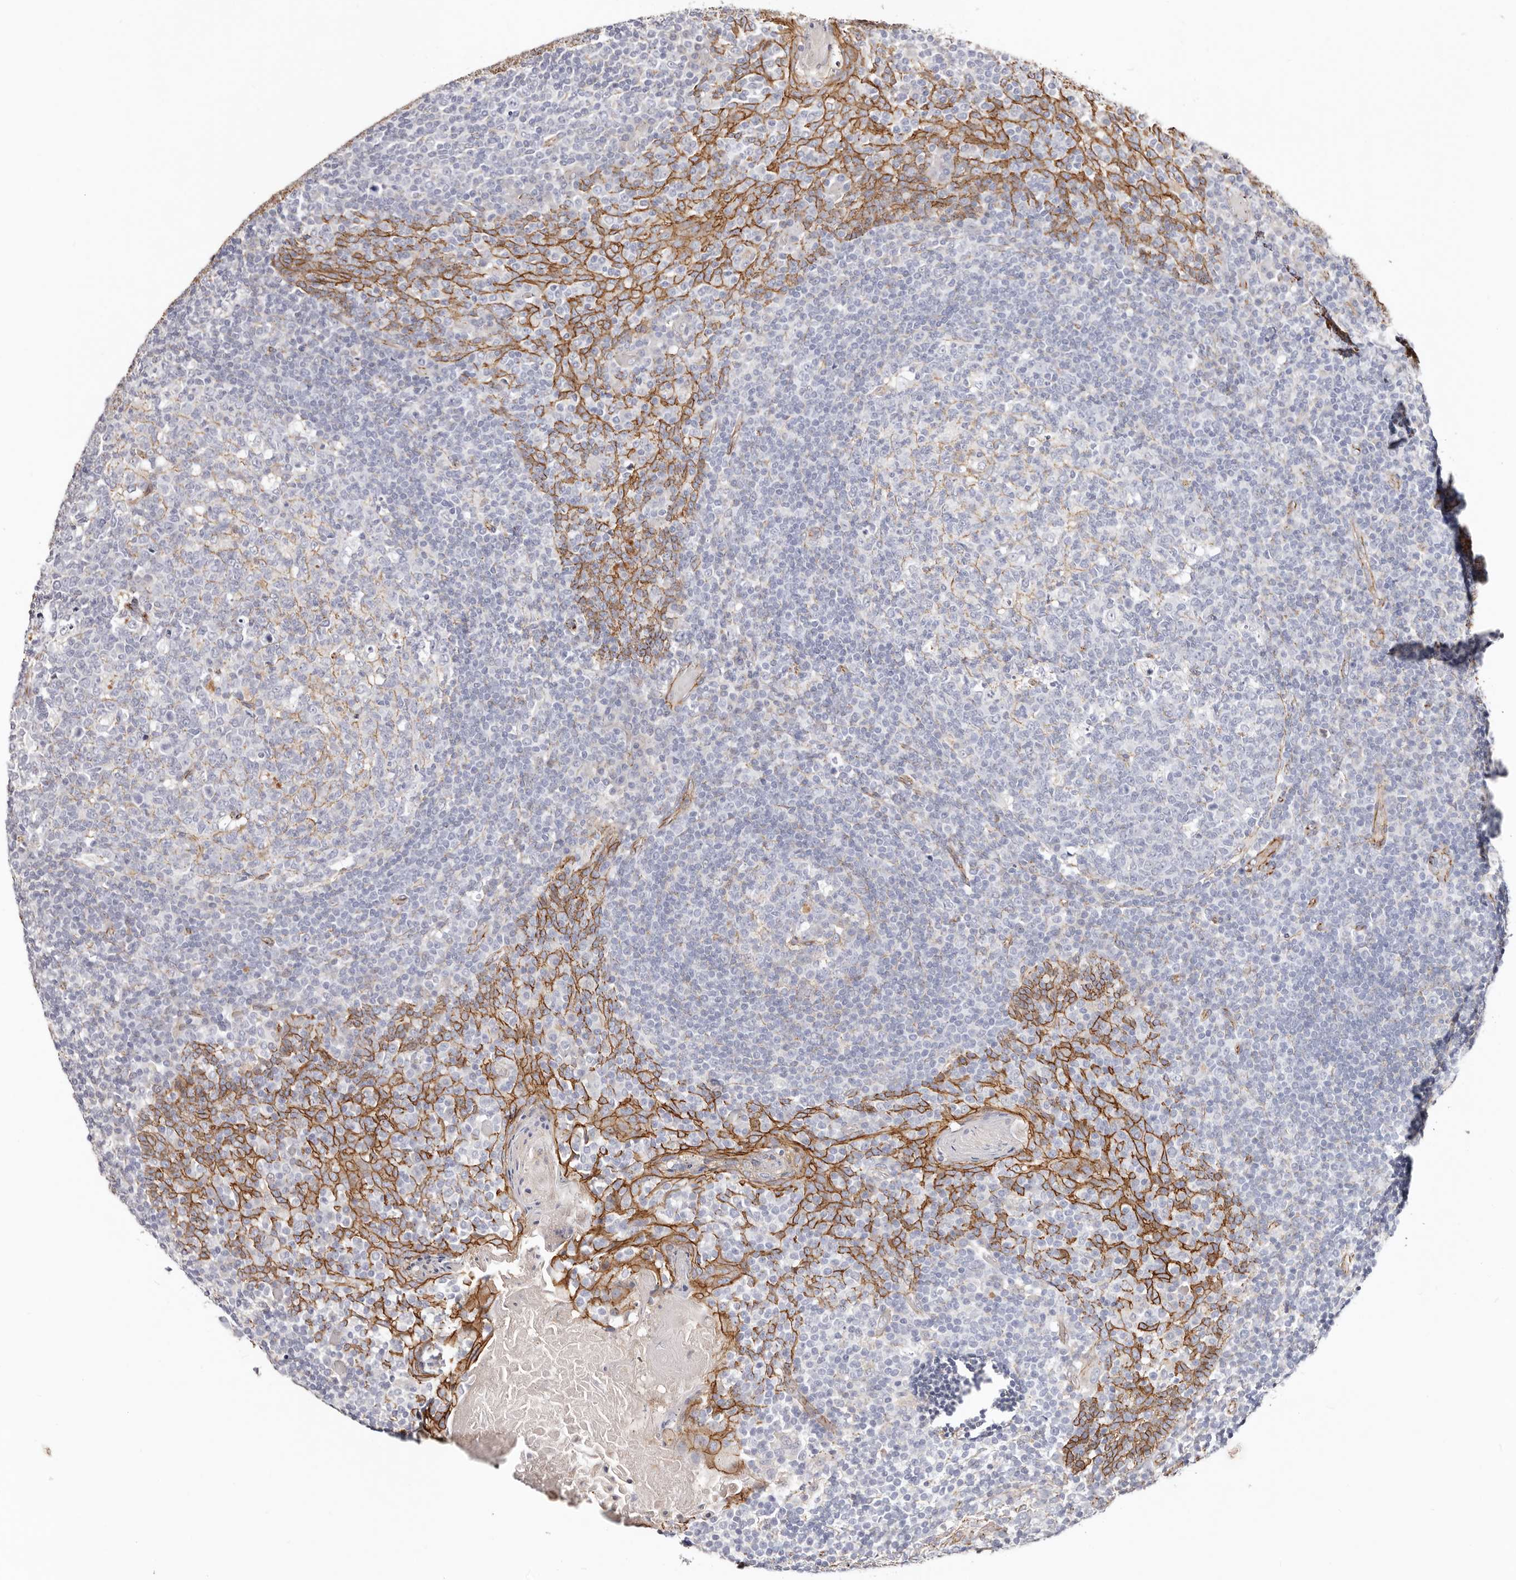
{"staining": {"intensity": "negative", "quantity": "none", "location": "none"}, "tissue": "tonsil", "cell_type": "Germinal center cells", "image_type": "normal", "snomed": [{"axis": "morphology", "description": "Normal tissue, NOS"}, {"axis": "topography", "description": "Tonsil"}], "caption": "Immunohistochemistry of normal human tonsil shows no expression in germinal center cells.", "gene": "CTNNB1", "patient": {"sex": "female", "age": 19}}